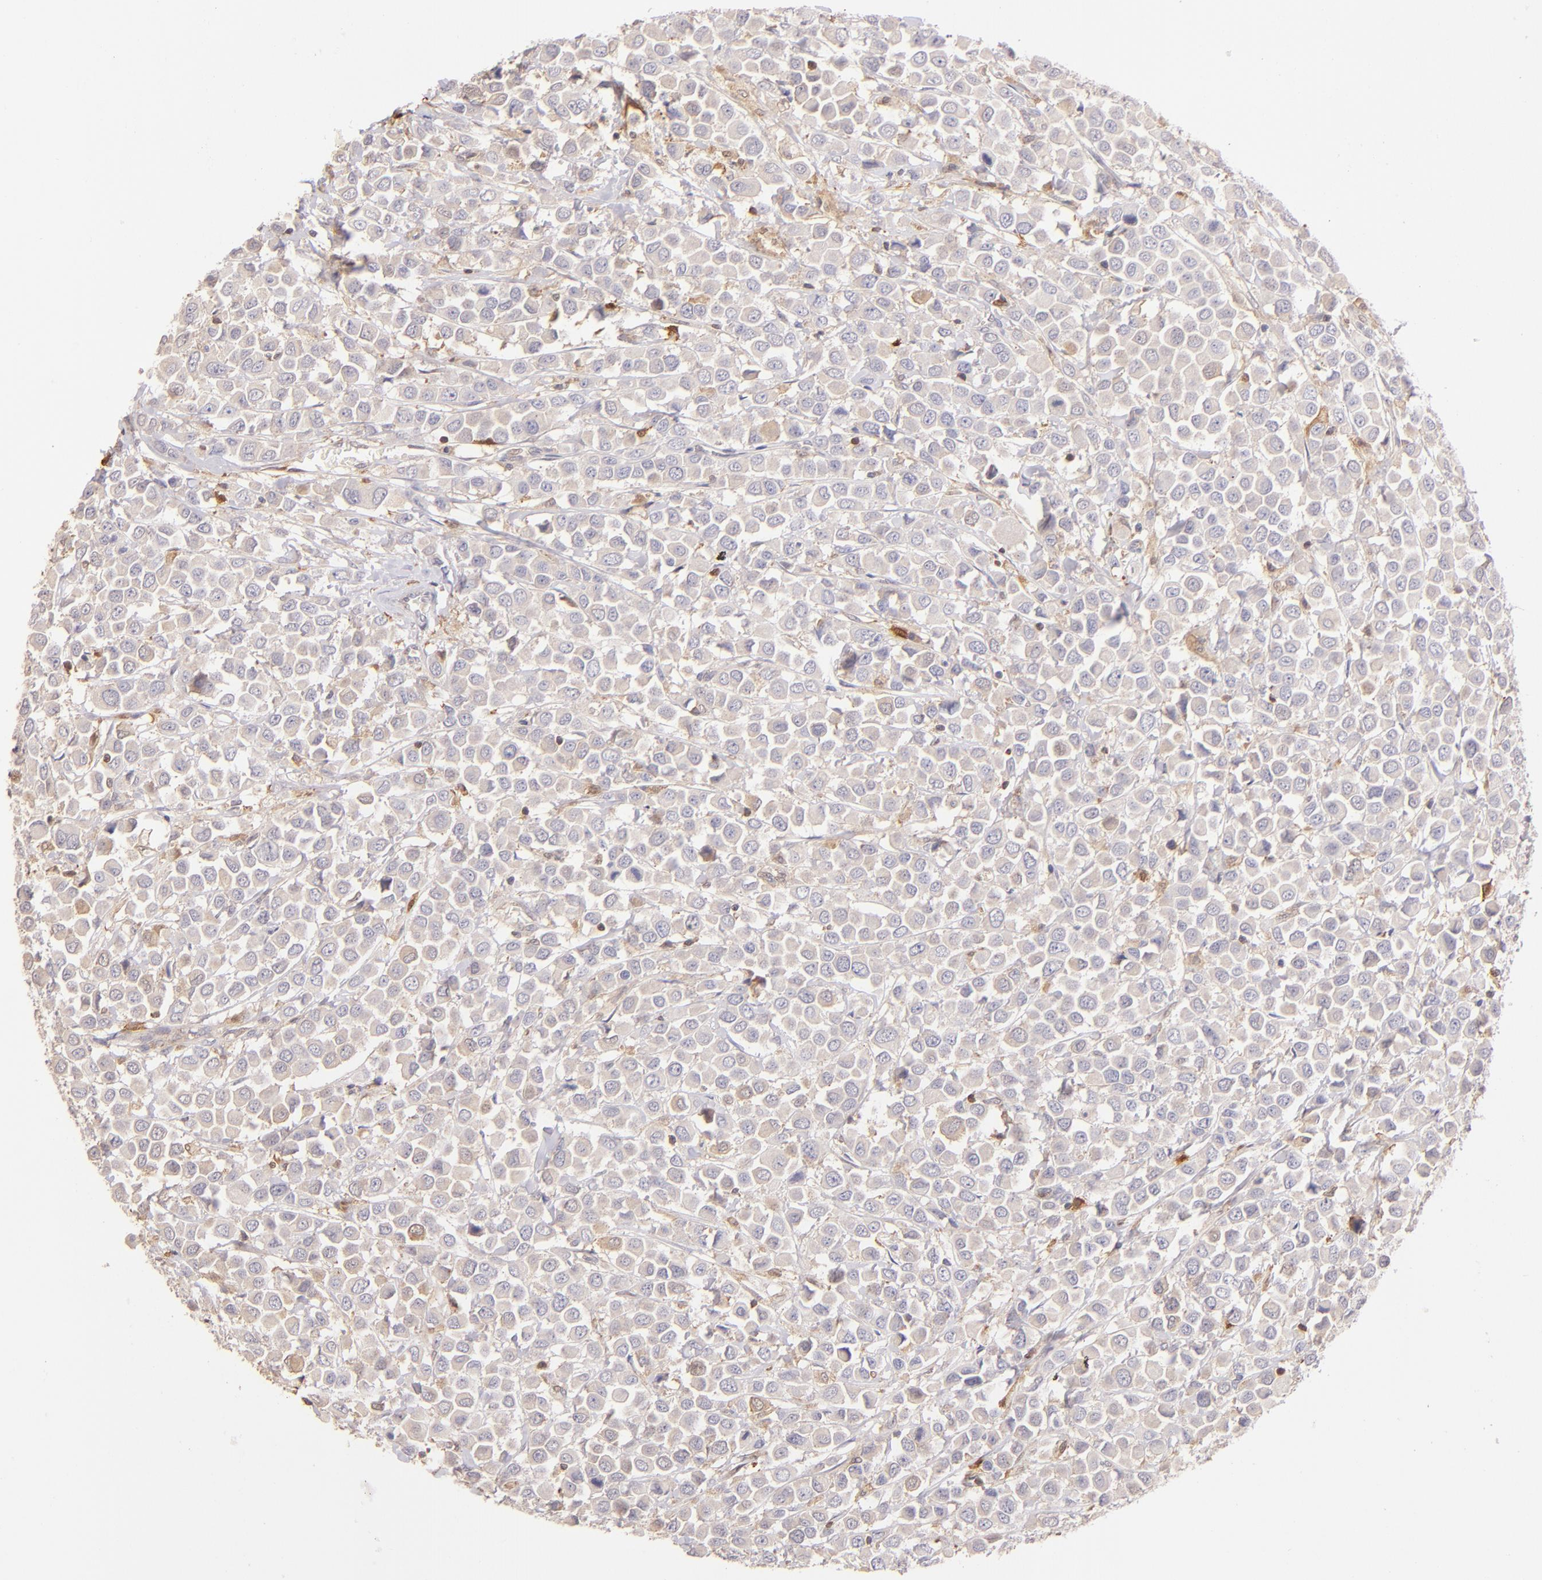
{"staining": {"intensity": "moderate", "quantity": ">75%", "location": "cytoplasmic/membranous"}, "tissue": "breast cancer", "cell_type": "Tumor cells", "image_type": "cancer", "snomed": [{"axis": "morphology", "description": "Duct carcinoma"}, {"axis": "topography", "description": "Breast"}], "caption": "An image showing moderate cytoplasmic/membranous expression in approximately >75% of tumor cells in breast cancer, as visualized by brown immunohistochemical staining.", "gene": "BTK", "patient": {"sex": "female", "age": 61}}